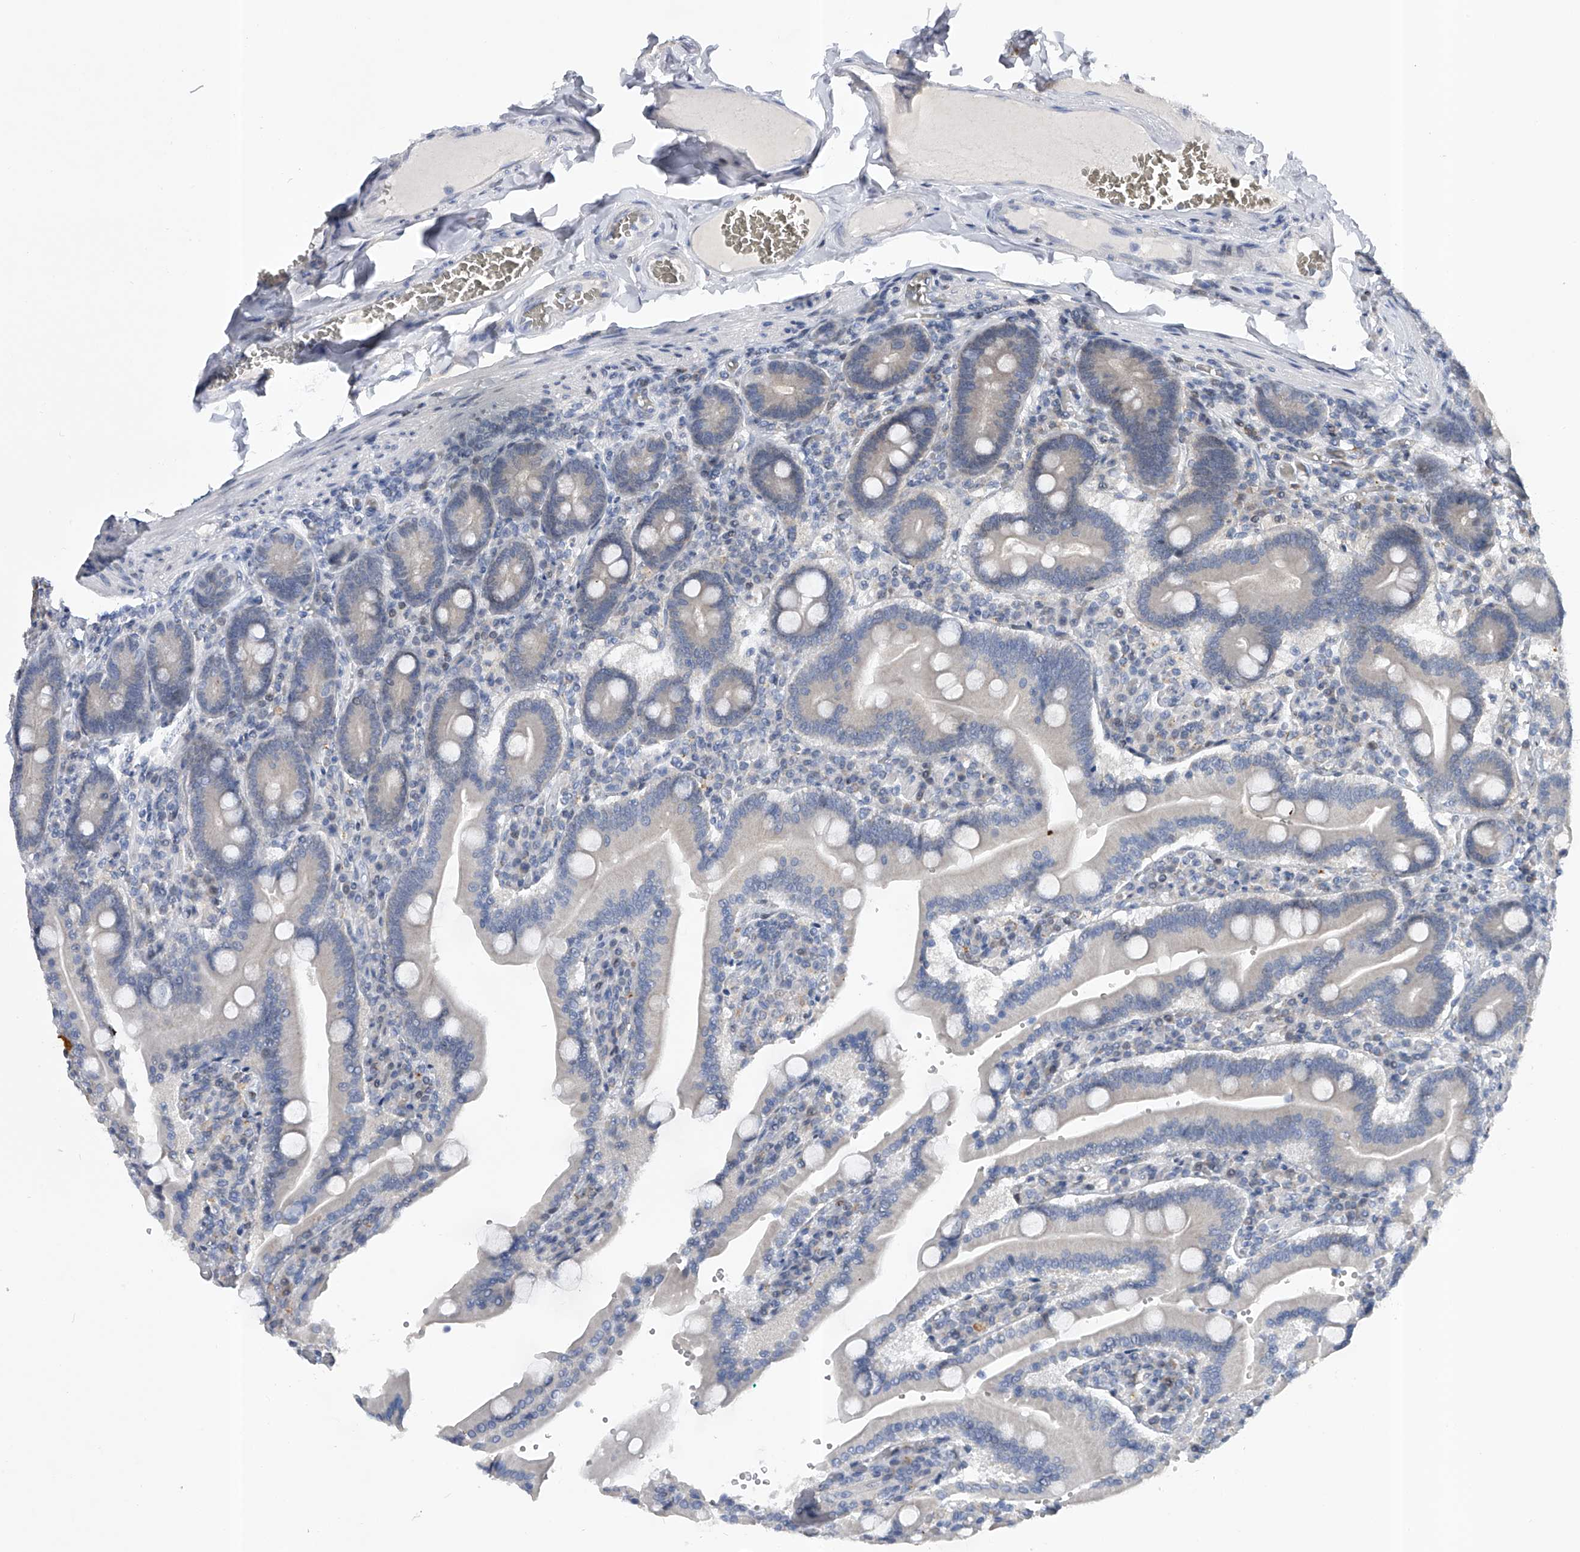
{"staining": {"intensity": "negative", "quantity": "none", "location": "none"}, "tissue": "duodenum", "cell_type": "Glandular cells", "image_type": "normal", "snomed": [{"axis": "morphology", "description": "Normal tissue, NOS"}, {"axis": "topography", "description": "Duodenum"}], "caption": "Immunohistochemistry (IHC) image of unremarkable duodenum stained for a protein (brown), which exhibits no expression in glandular cells. The staining is performed using DAB brown chromogen with nuclei counter-stained in using hematoxylin.", "gene": "RWDD2A", "patient": {"sex": "female", "age": 62}}